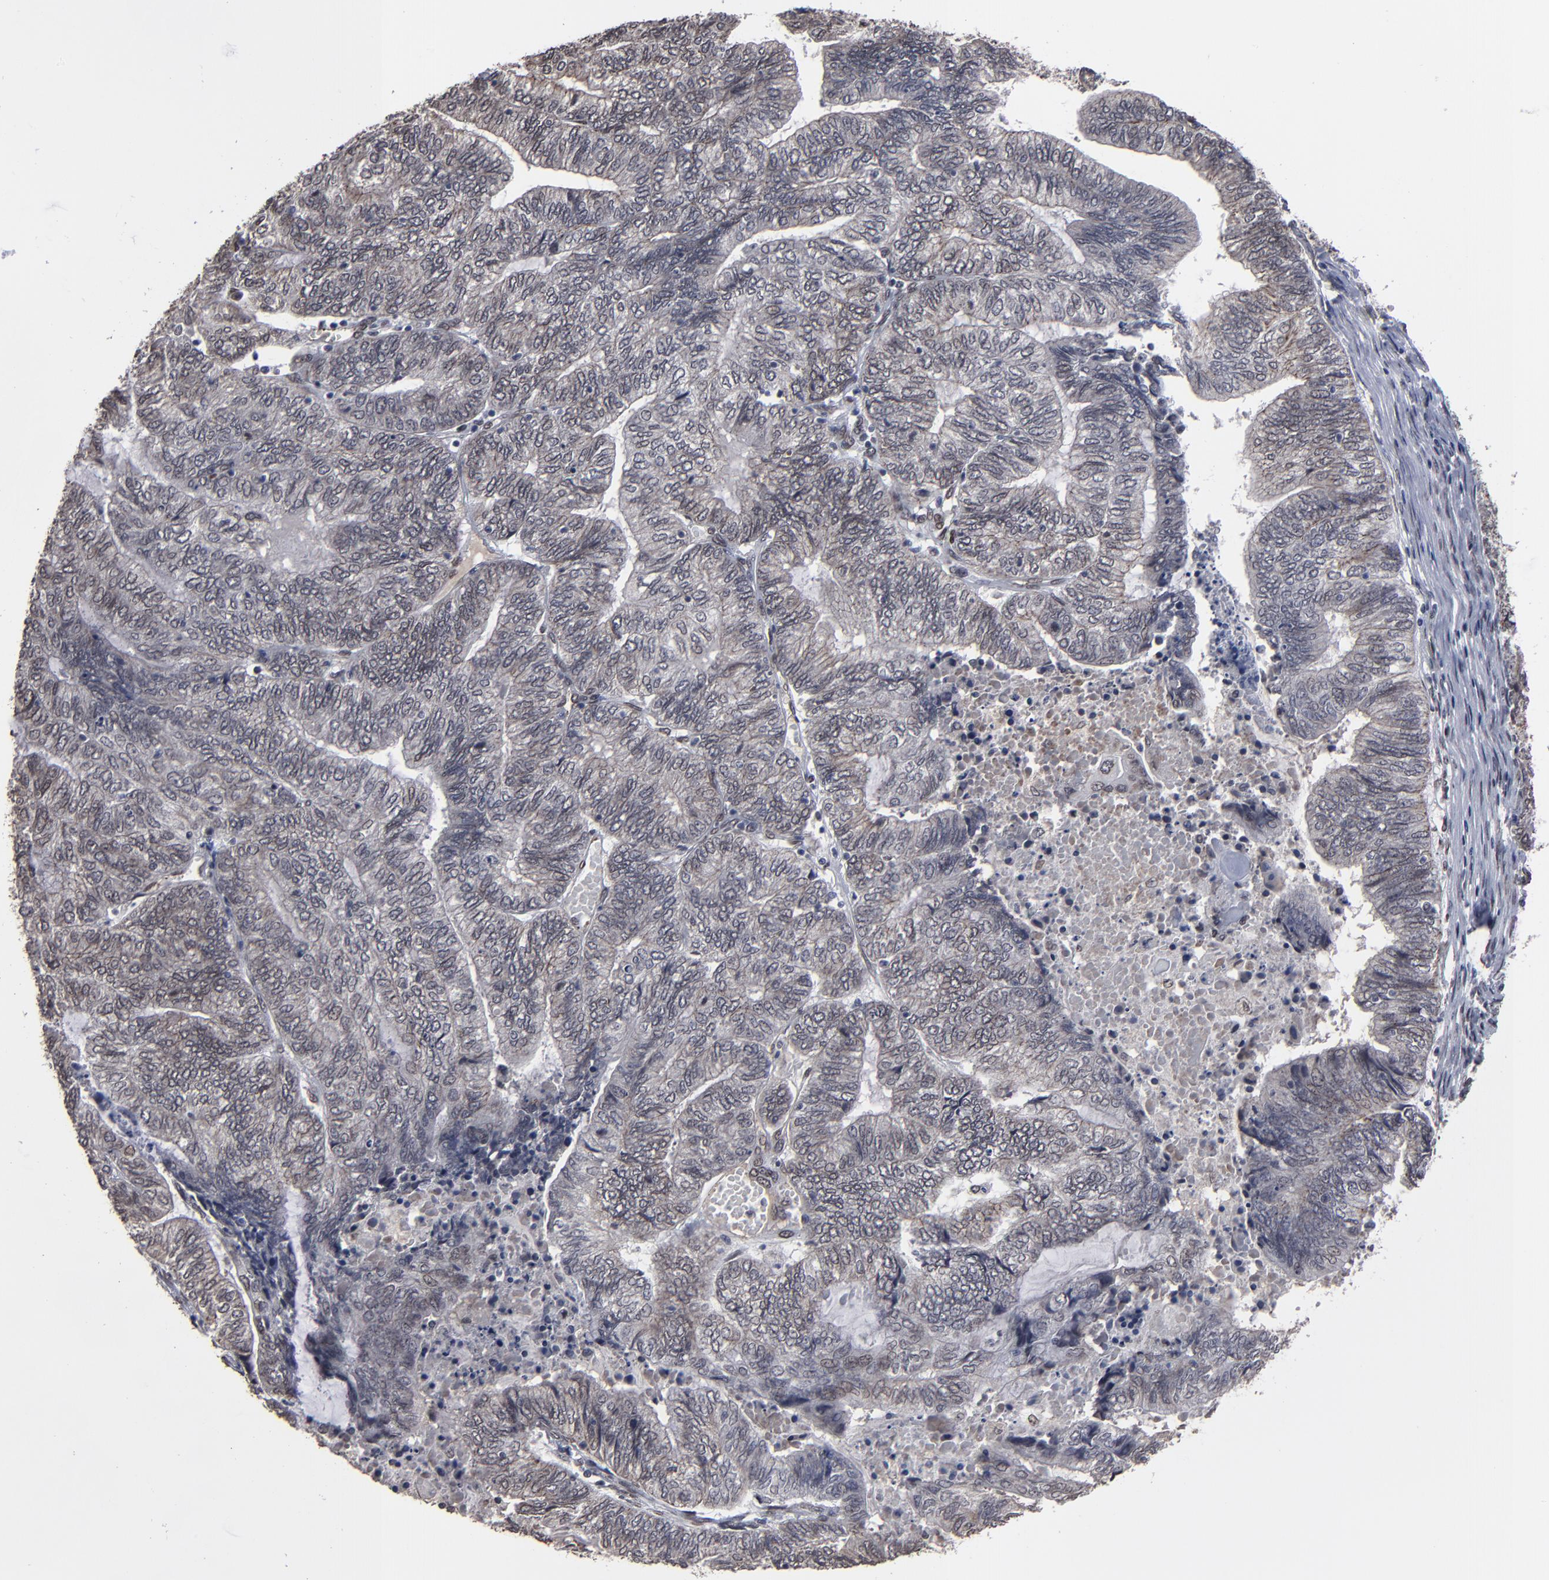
{"staining": {"intensity": "weak", "quantity": ">75%", "location": "cytoplasmic/membranous"}, "tissue": "endometrial cancer", "cell_type": "Tumor cells", "image_type": "cancer", "snomed": [{"axis": "morphology", "description": "Adenocarcinoma, NOS"}, {"axis": "topography", "description": "Uterus"}, {"axis": "topography", "description": "Endometrium"}], "caption": "Protein expression by immunohistochemistry displays weak cytoplasmic/membranous expression in about >75% of tumor cells in endometrial cancer (adenocarcinoma). (DAB (3,3'-diaminobenzidine) IHC with brightfield microscopy, high magnification).", "gene": "BAZ1A", "patient": {"sex": "female", "age": 70}}